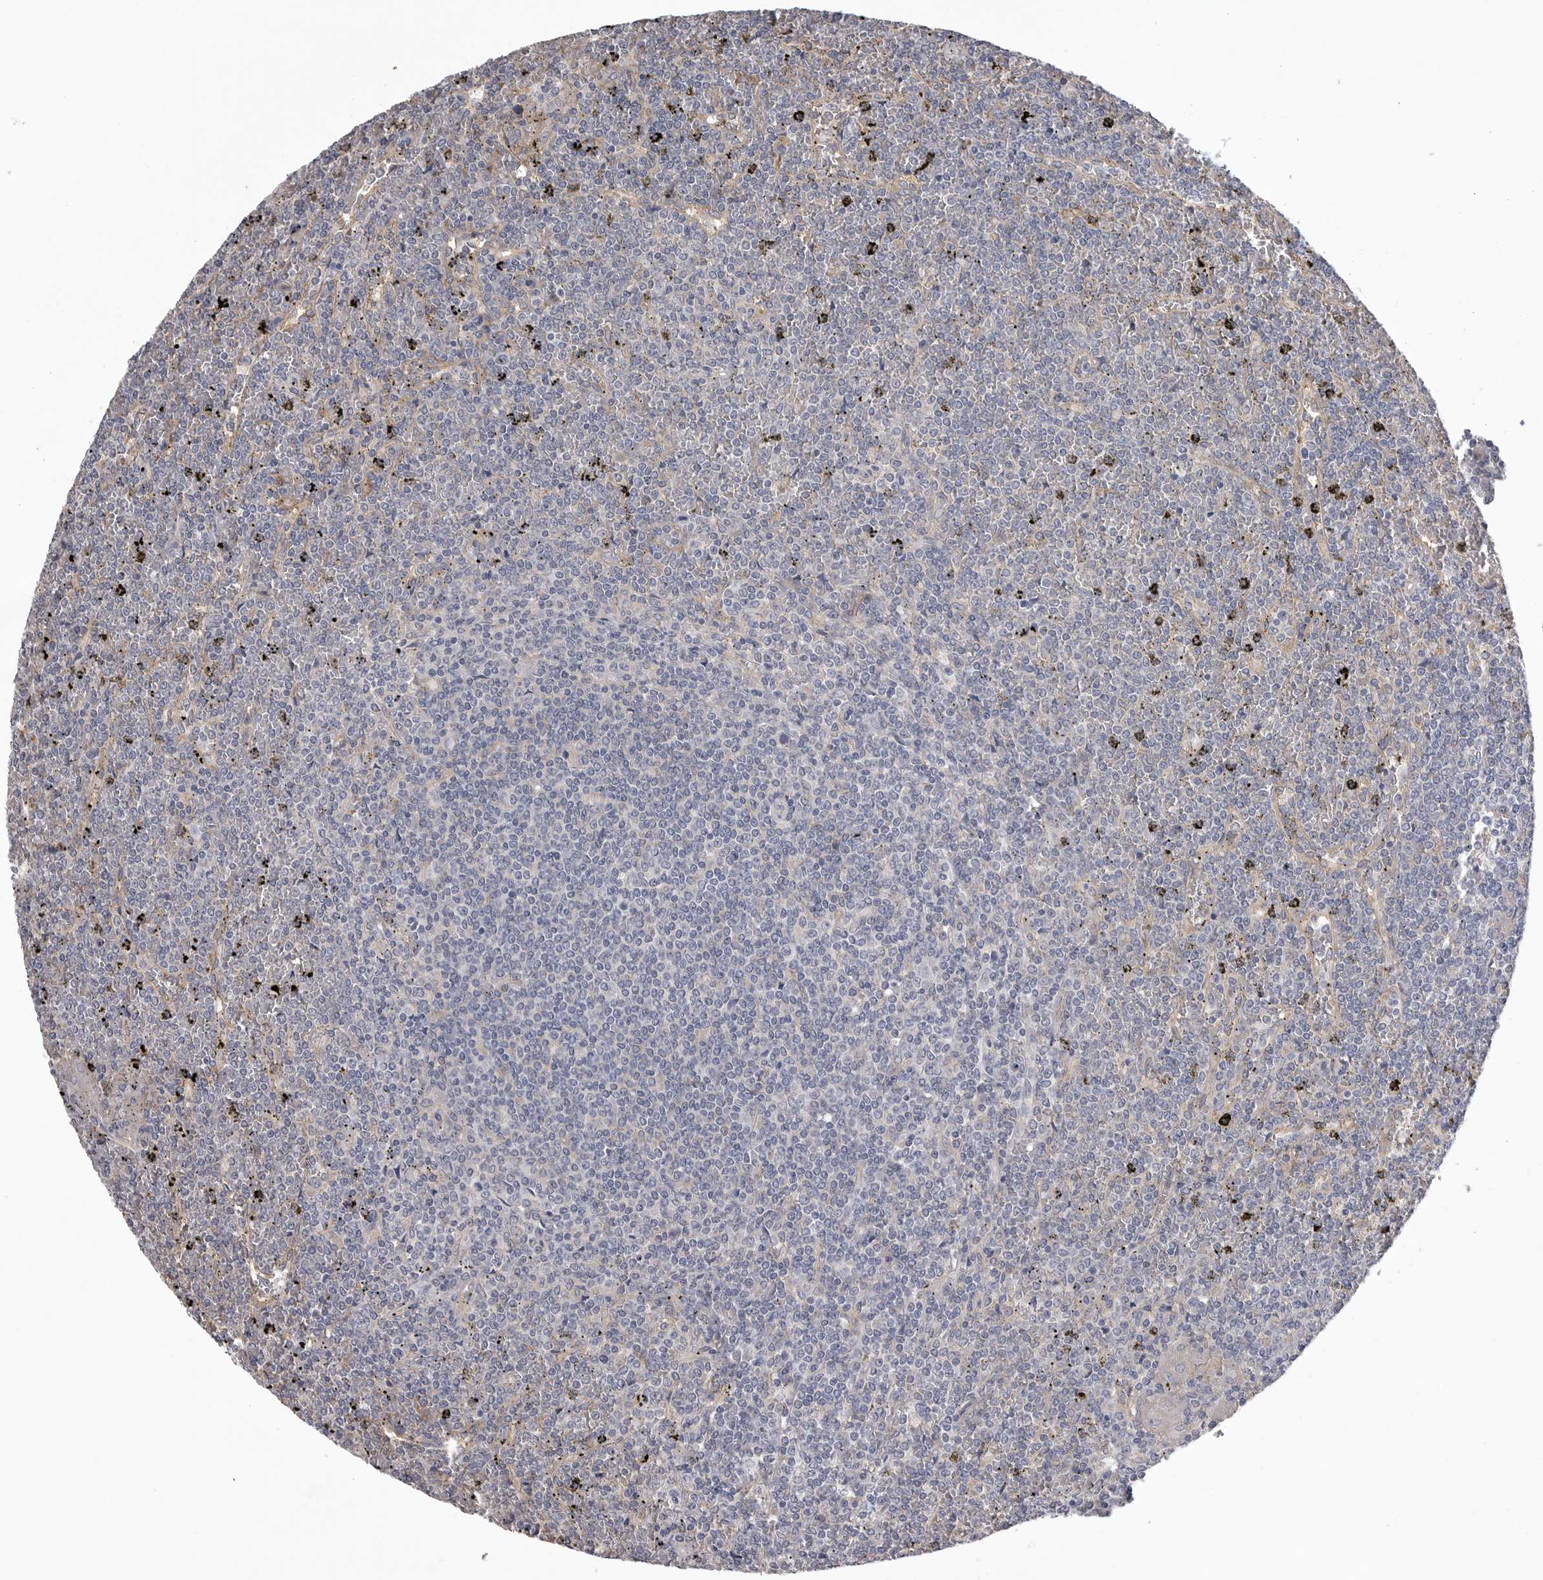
{"staining": {"intensity": "negative", "quantity": "none", "location": "none"}, "tissue": "lymphoma", "cell_type": "Tumor cells", "image_type": "cancer", "snomed": [{"axis": "morphology", "description": "Malignant lymphoma, non-Hodgkin's type, Low grade"}, {"axis": "topography", "description": "Spleen"}], "caption": "Tumor cells are negative for brown protein staining in low-grade malignant lymphoma, non-Hodgkin's type.", "gene": "NECTIN2", "patient": {"sex": "female", "age": 19}}